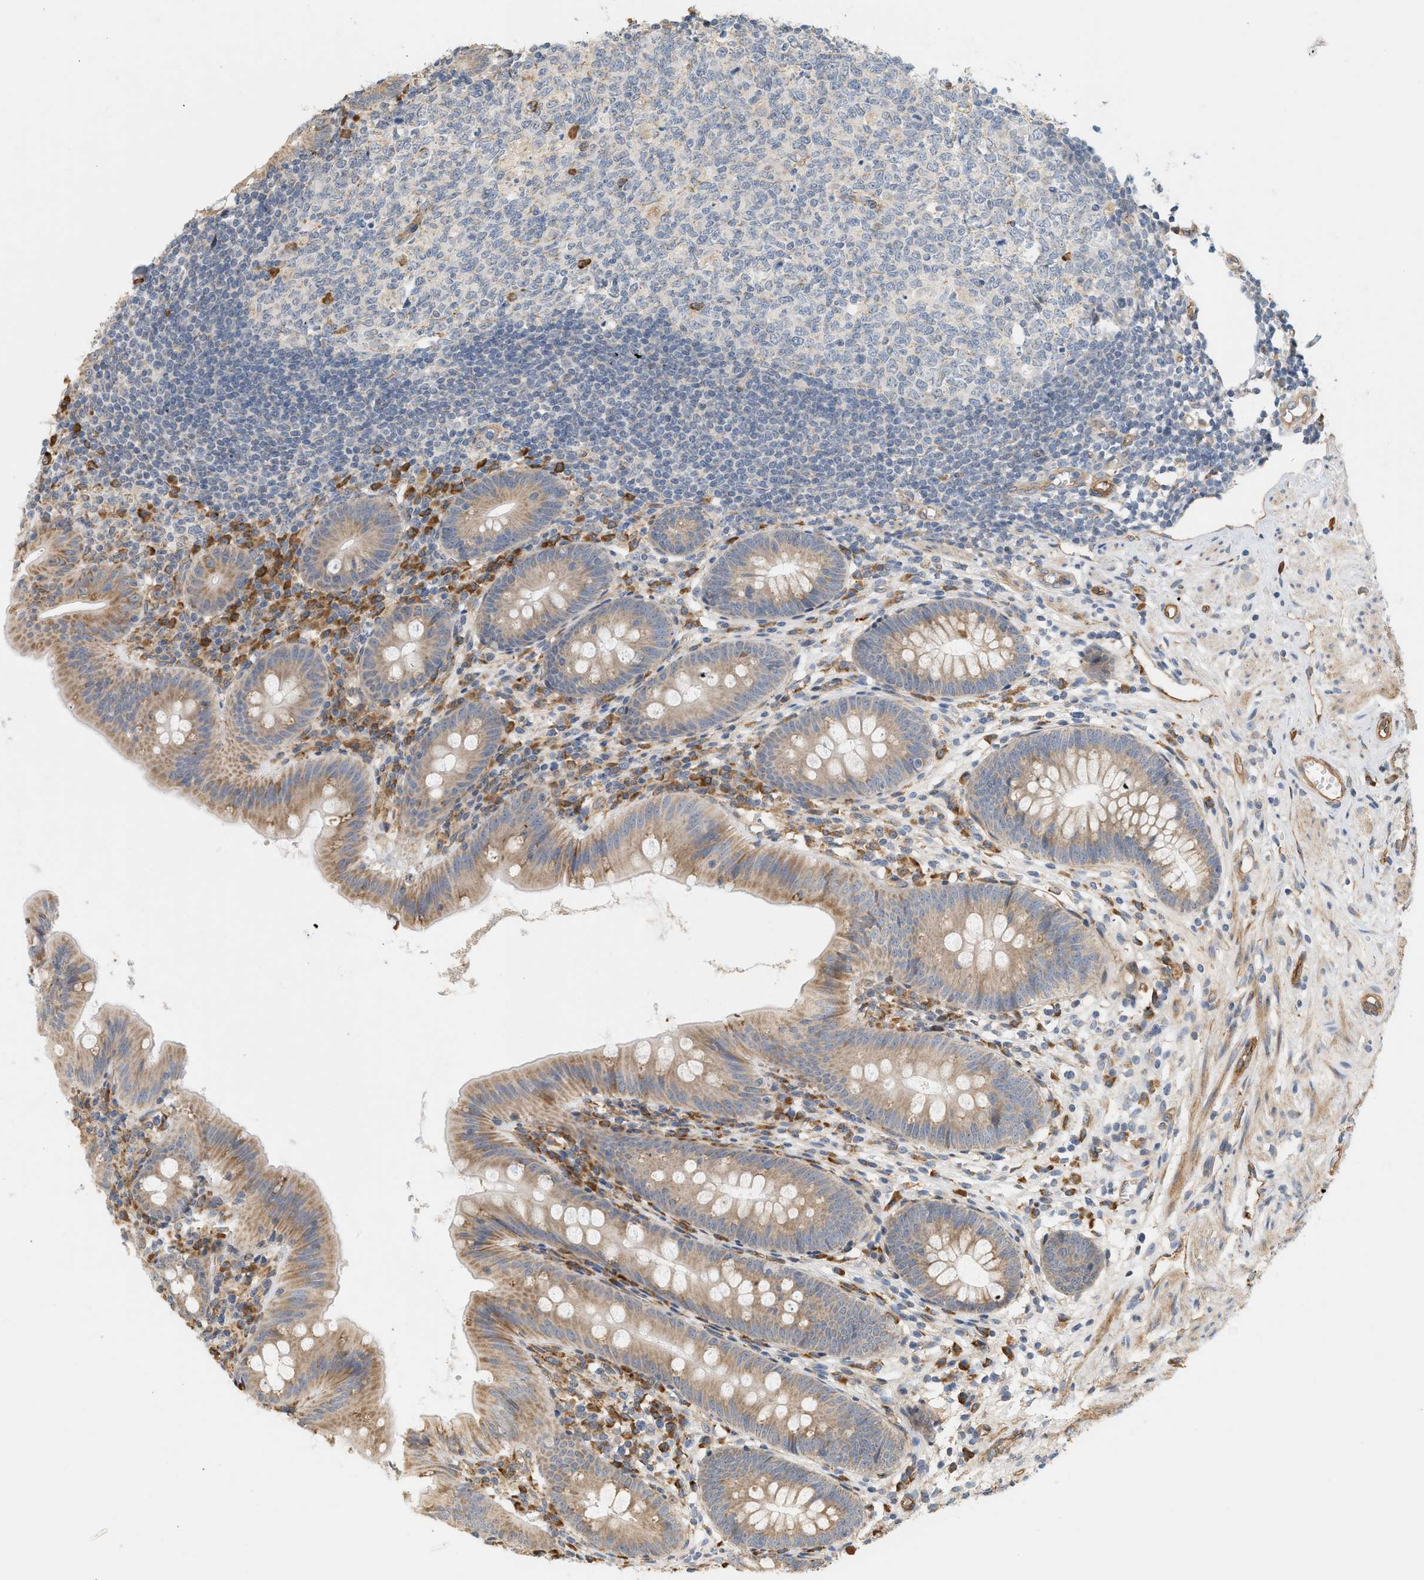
{"staining": {"intensity": "moderate", "quantity": ">75%", "location": "cytoplasmic/membranous"}, "tissue": "appendix", "cell_type": "Glandular cells", "image_type": "normal", "snomed": [{"axis": "morphology", "description": "Normal tissue, NOS"}, {"axis": "topography", "description": "Appendix"}], "caption": "Protein staining exhibits moderate cytoplasmic/membranous expression in about >75% of glandular cells in unremarkable appendix. (IHC, brightfield microscopy, high magnification).", "gene": "SVOP", "patient": {"sex": "male", "age": 56}}